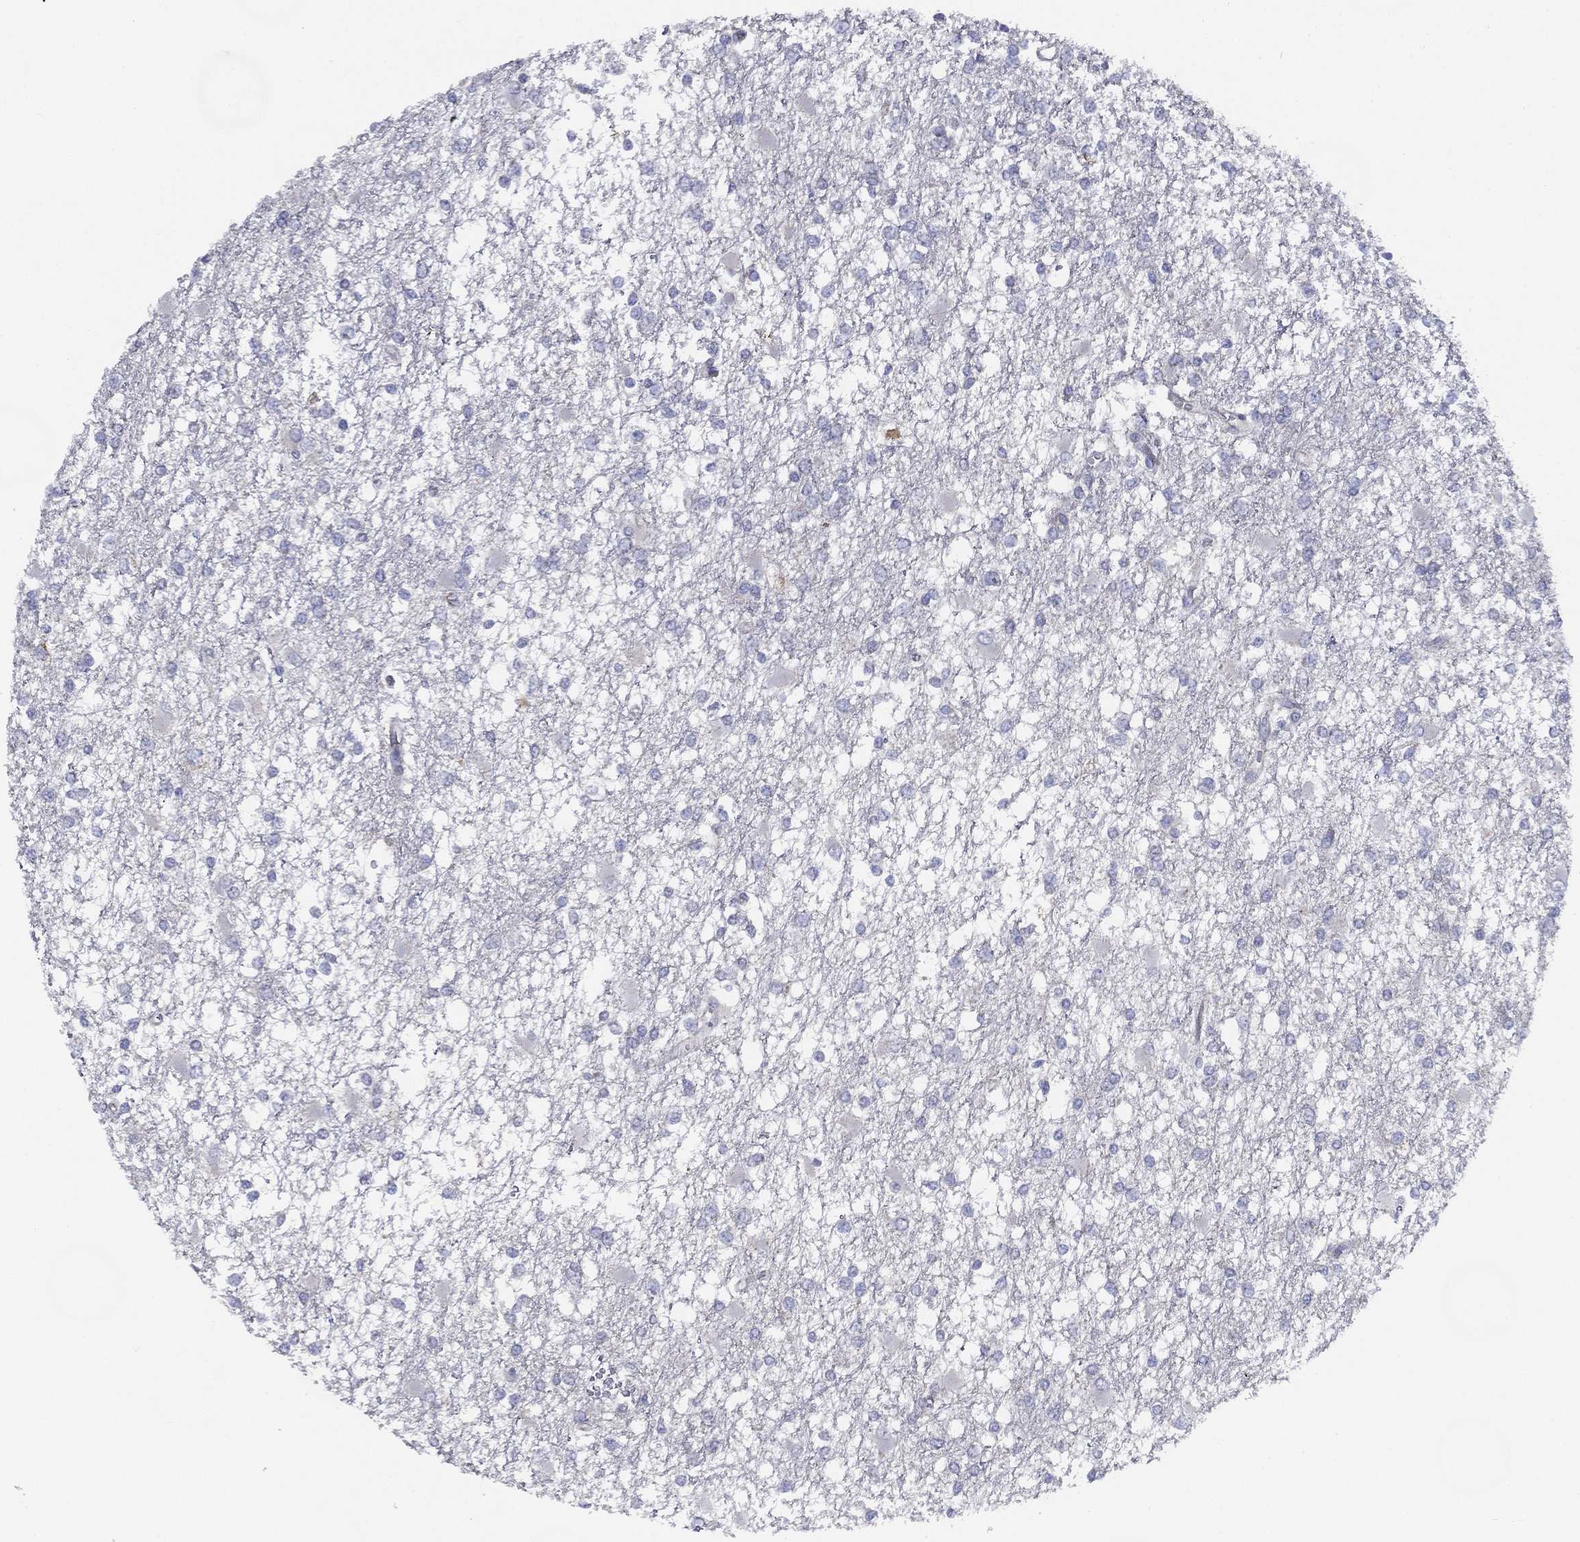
{"staining": {"intensity": "negative", "quantity": "none", "location": "none"}, "tissue": "glioma", "cell_type": "Tumor cells", "image_type": "cancer", "snomed": [{"axis": "morphology", "description": "Glioma, malignant, High grade"}, {"axis": "topography", "description": "Cerebral cortex"}], "caption": "Immunohistochemistry (IHC) photomicrograph of neoplastic tissue: glioma stained with DAB reveals no significant protein staining in tumor cells.", "gene": "ZNF223", "patient": {"sex": "male", "age": 79}}